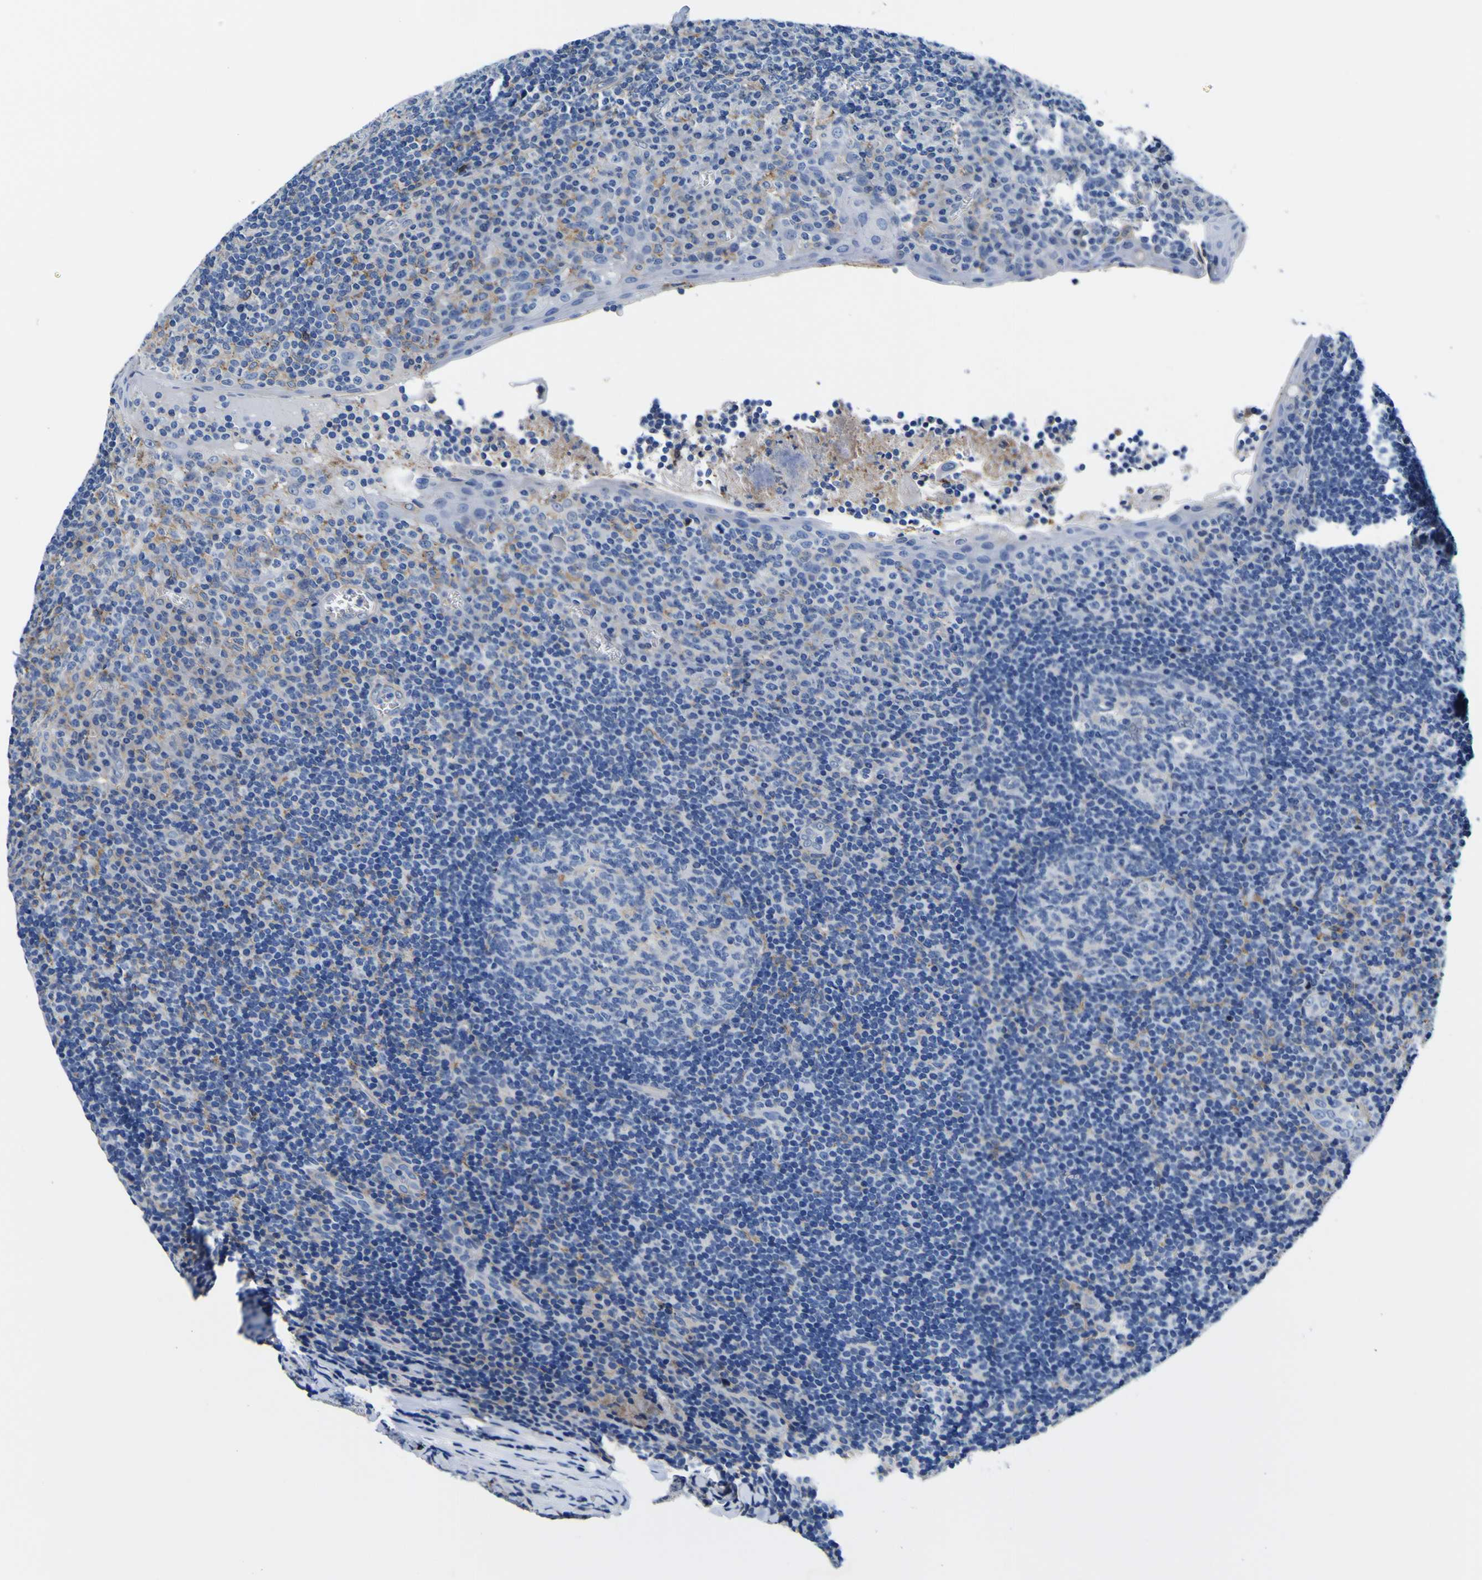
{"staining": {"intensity": "moderate", "quantity": "<25%", "location": "cytoplasmic/membranous"}, "tissue": "tonsil", "cell_type": "Germinal center cells", "image_type": "normal", "snomed": [{"axis": "morphology", "description": "Normal tissue, NOS"}, {"axis": "topography", "description": "Tonsil"}], "caption": "Protein expression by immunohistochemistry reveals moderate cytoplasmic/membranous expression in about <25% of germinal center cells in benign tonsil.", "gene": "PXDN", "patient": {"sex": "male", "age": 37}}